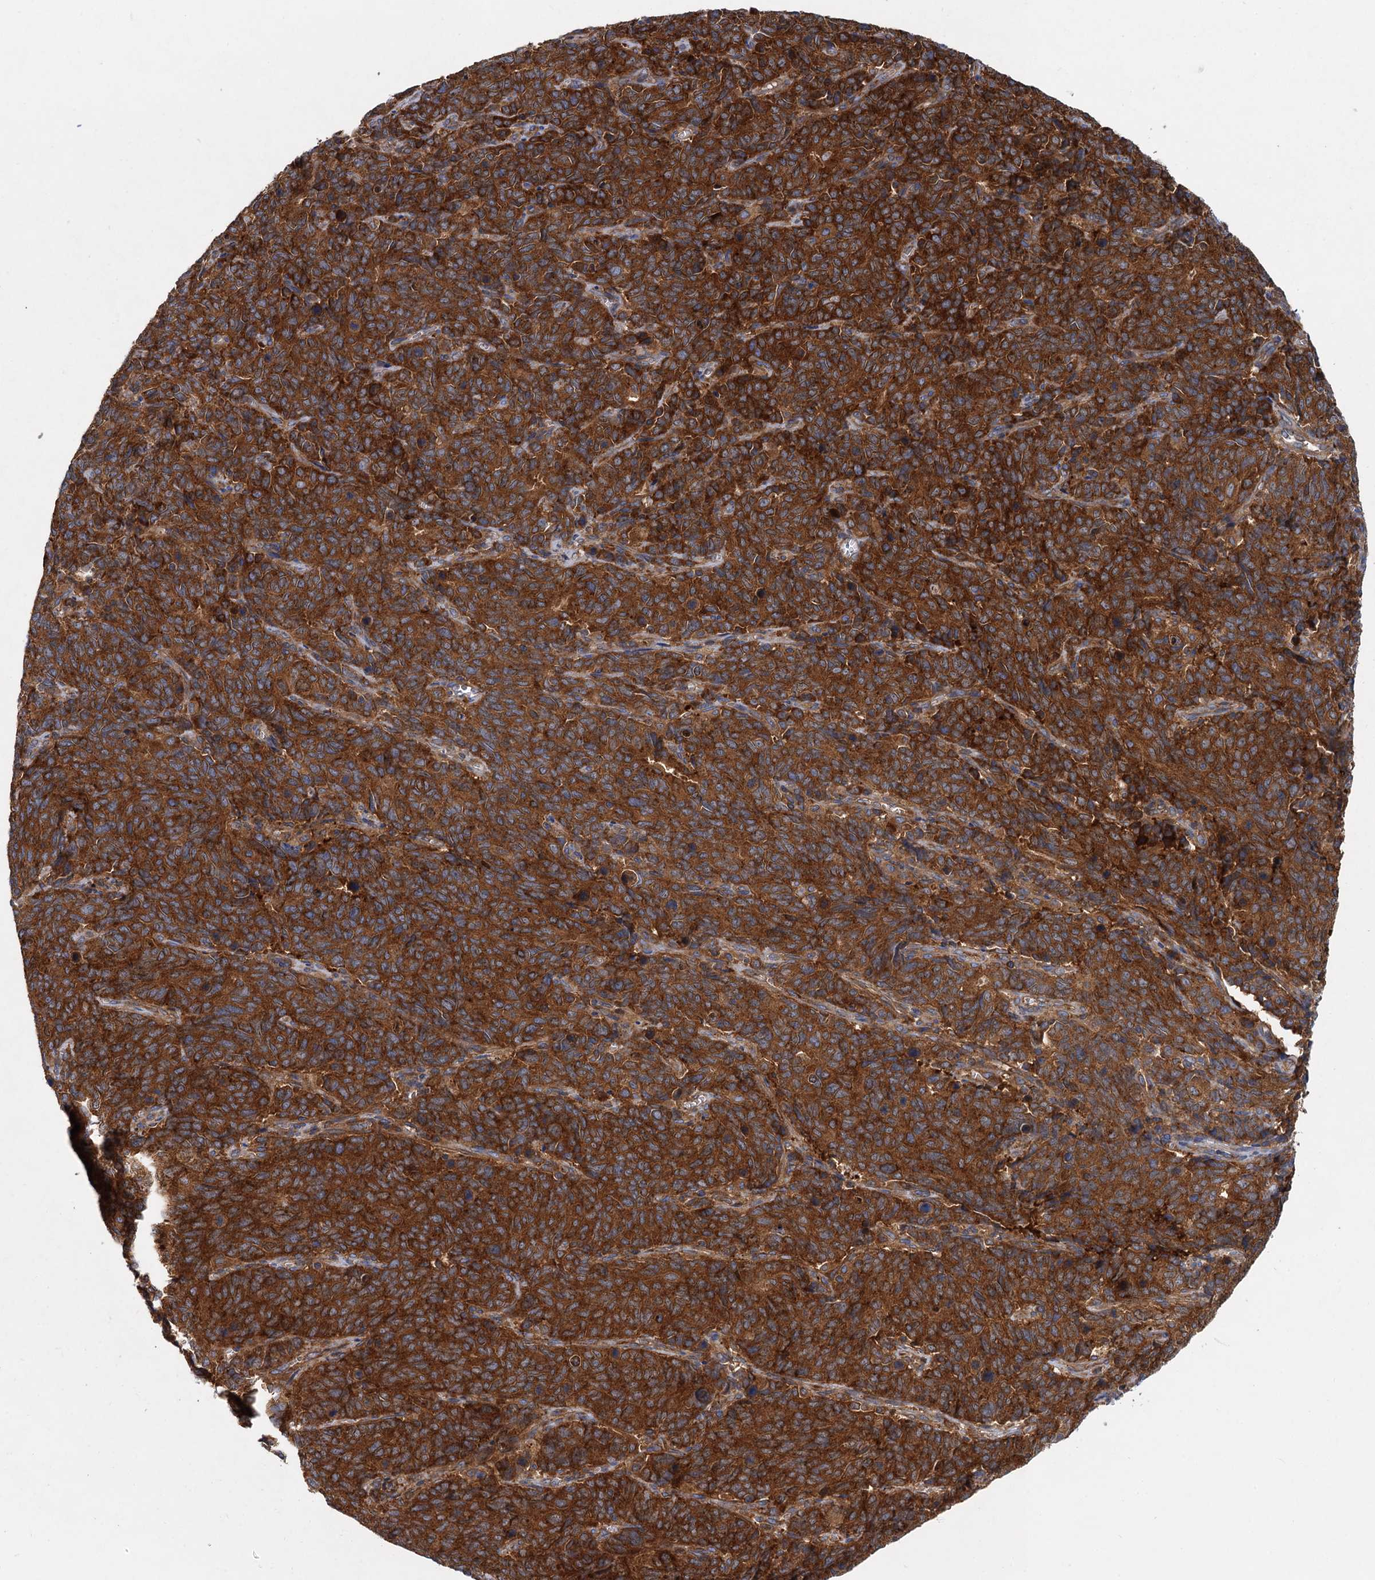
{"staining": {"intensity": "strong", "quantity": ">75%", "location": "cytoplasmic/membranous"}, "tissue": "cervical cancer", "cell_type": "Tumor cells", "image_type": "cancer", "snomed": [{"axis": "morphology", "description": "Squamous cell carcinoma, NOS"}, {"axis": "topography", "description": "Cervix"}], "caption": "Cervical cancer (squamous cell carcinoma) was stained to show a protein in brown. There is high levels of strong cytoplasmic/membranous positivity in about >75% of tumor cells.", "gene": "ALKBH7", "patient": {"sex": "female", "age": 60}}